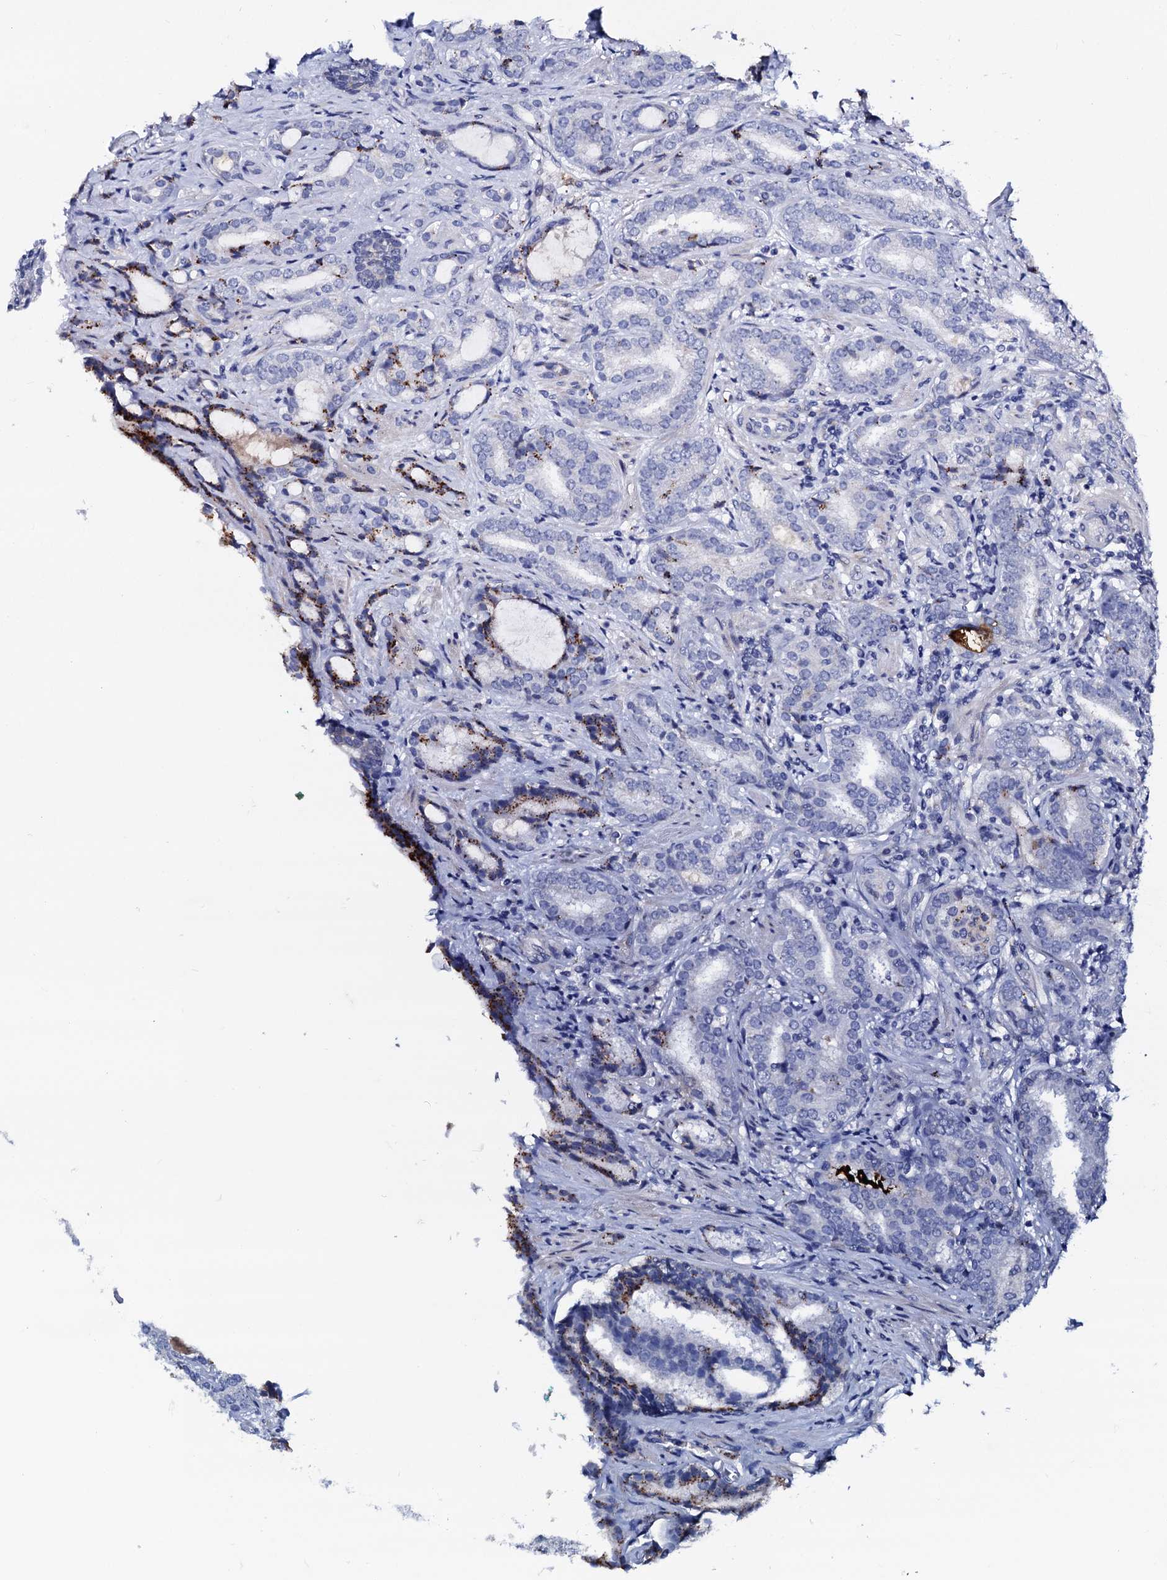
{"staining": {"intensity": "moderate", "quantity": "<25%", "location": "cytoplasmic/membranous"}, "tissue": "prostate cancer", "cell_type": "Tumor cells", "image_type": "cancer", "snomed": [{"axis": "morphology", "description": "Adenocarcinoma, High grade"}, {"axis": "topography", "description": "Prostate"}], "caption": "IHC staining of prostate adenocarcinoma (high-grade), which displays low levels of moderate cytoplasmic/membranous positivity in approximately <25% of tumor cells indicating moderate cytoplasmic/membranous protein expression. The staining was performed using DAB (3,3'-diaminobenzidine) (brown) for protein detection and nuclei were counterstained in hematoxylin (blue).", "gene": "FREM3", "patient": {"sex": "male", "age": 63}}